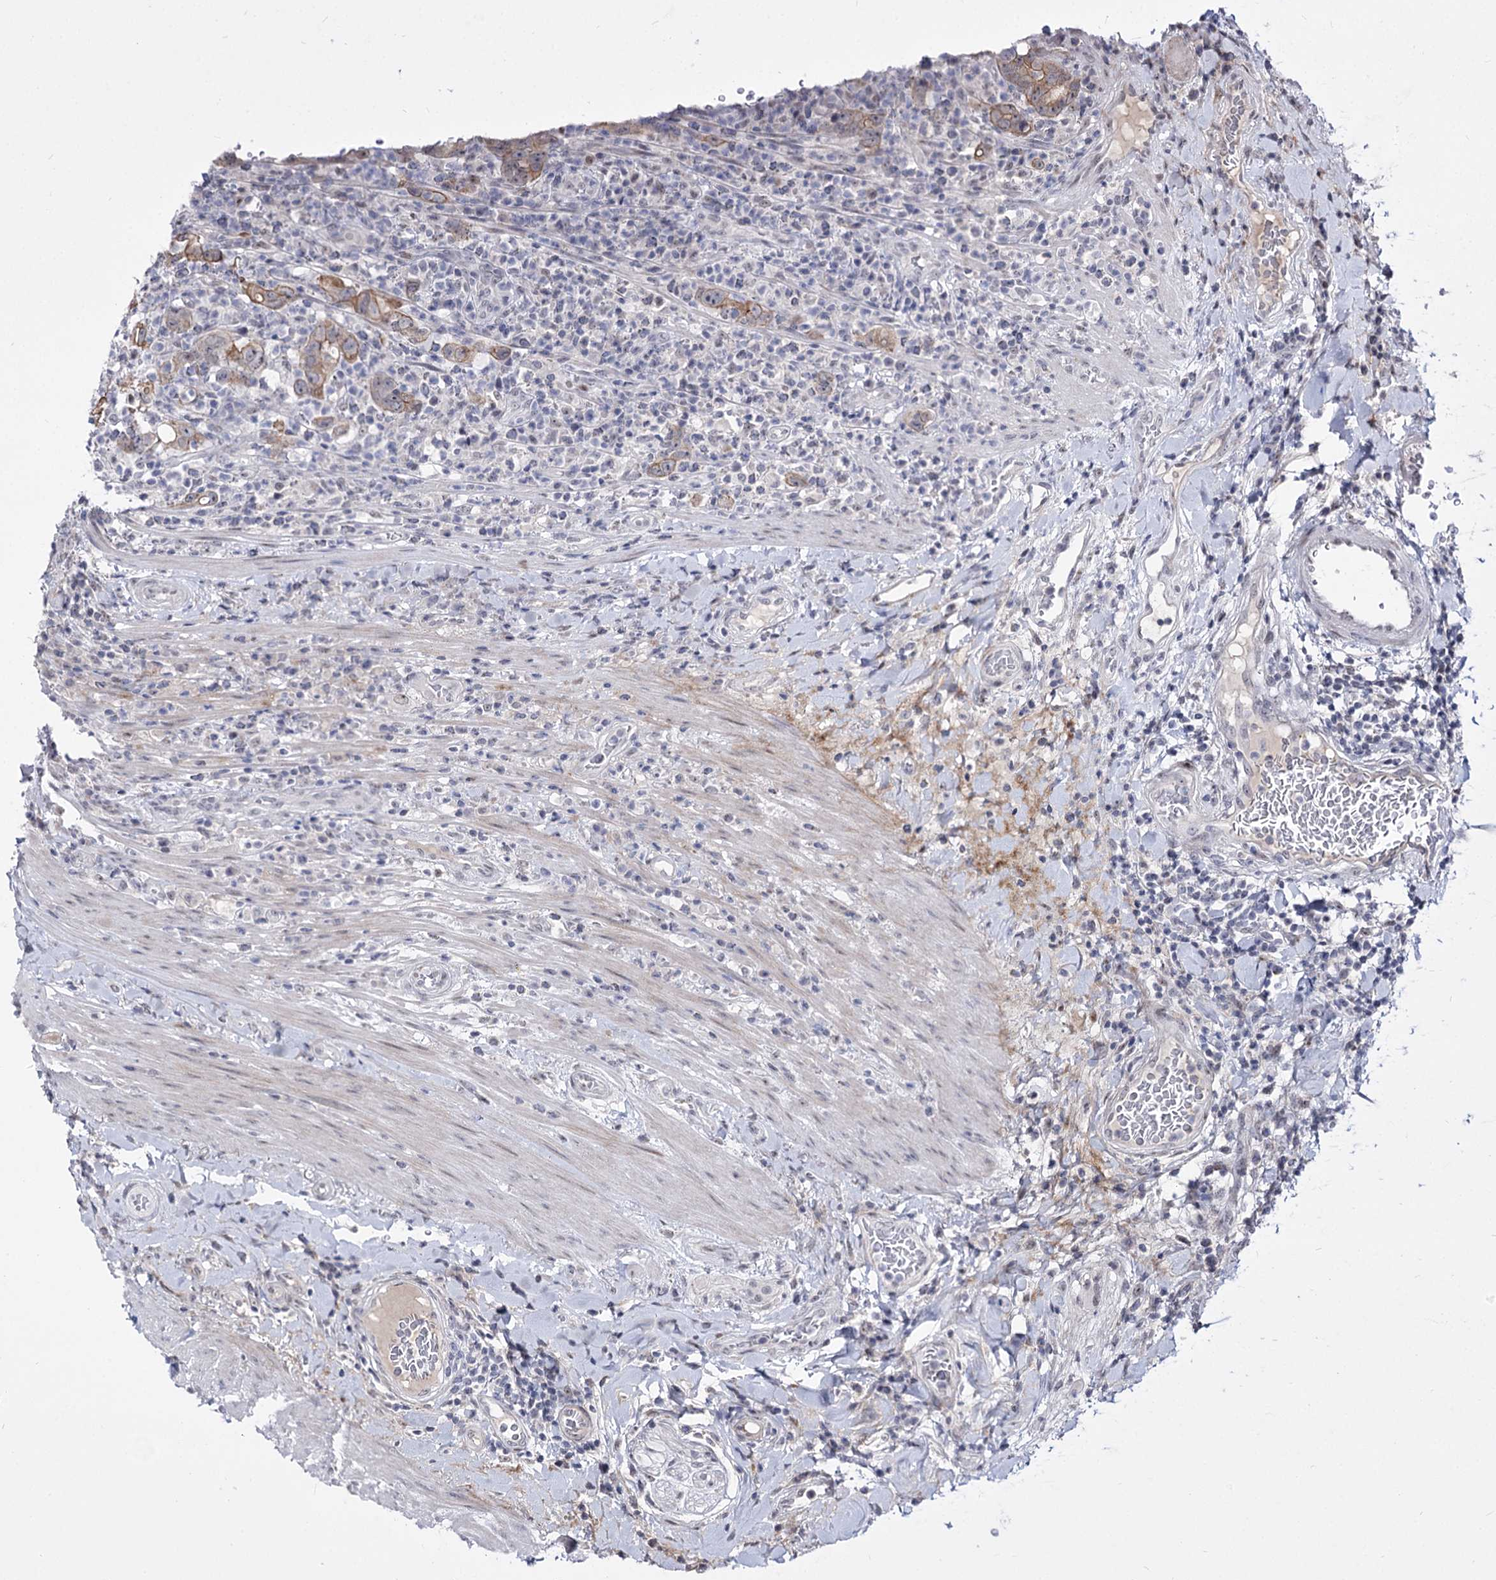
{"staining": {"intensity": "weak", "quantity": "25%-75%", "location": "cytoplasmic/membranous"}, "tissue": "colorectal cancer", "cell_type": "Tumor cells", "image_type": "cancer", "snomed": [{"axis": "morphology", "description": "Adenocarcinoma, NOS"}, {"axis": "topography", "description": "Colon"}], "caption": "The image reveals immunohistochemical staining of colorectal cancer (adenocarcinoma). There is weak cytoplasmic/membranous positivity is present in approximately 25%-75% of tumor cells. (DAB (3,3'-diaminobenzidine) IHC, brown staining for protein, blue staining for nuclei).", "gene": "STOX1", "patient": {"sex": "female", "age": 75}}